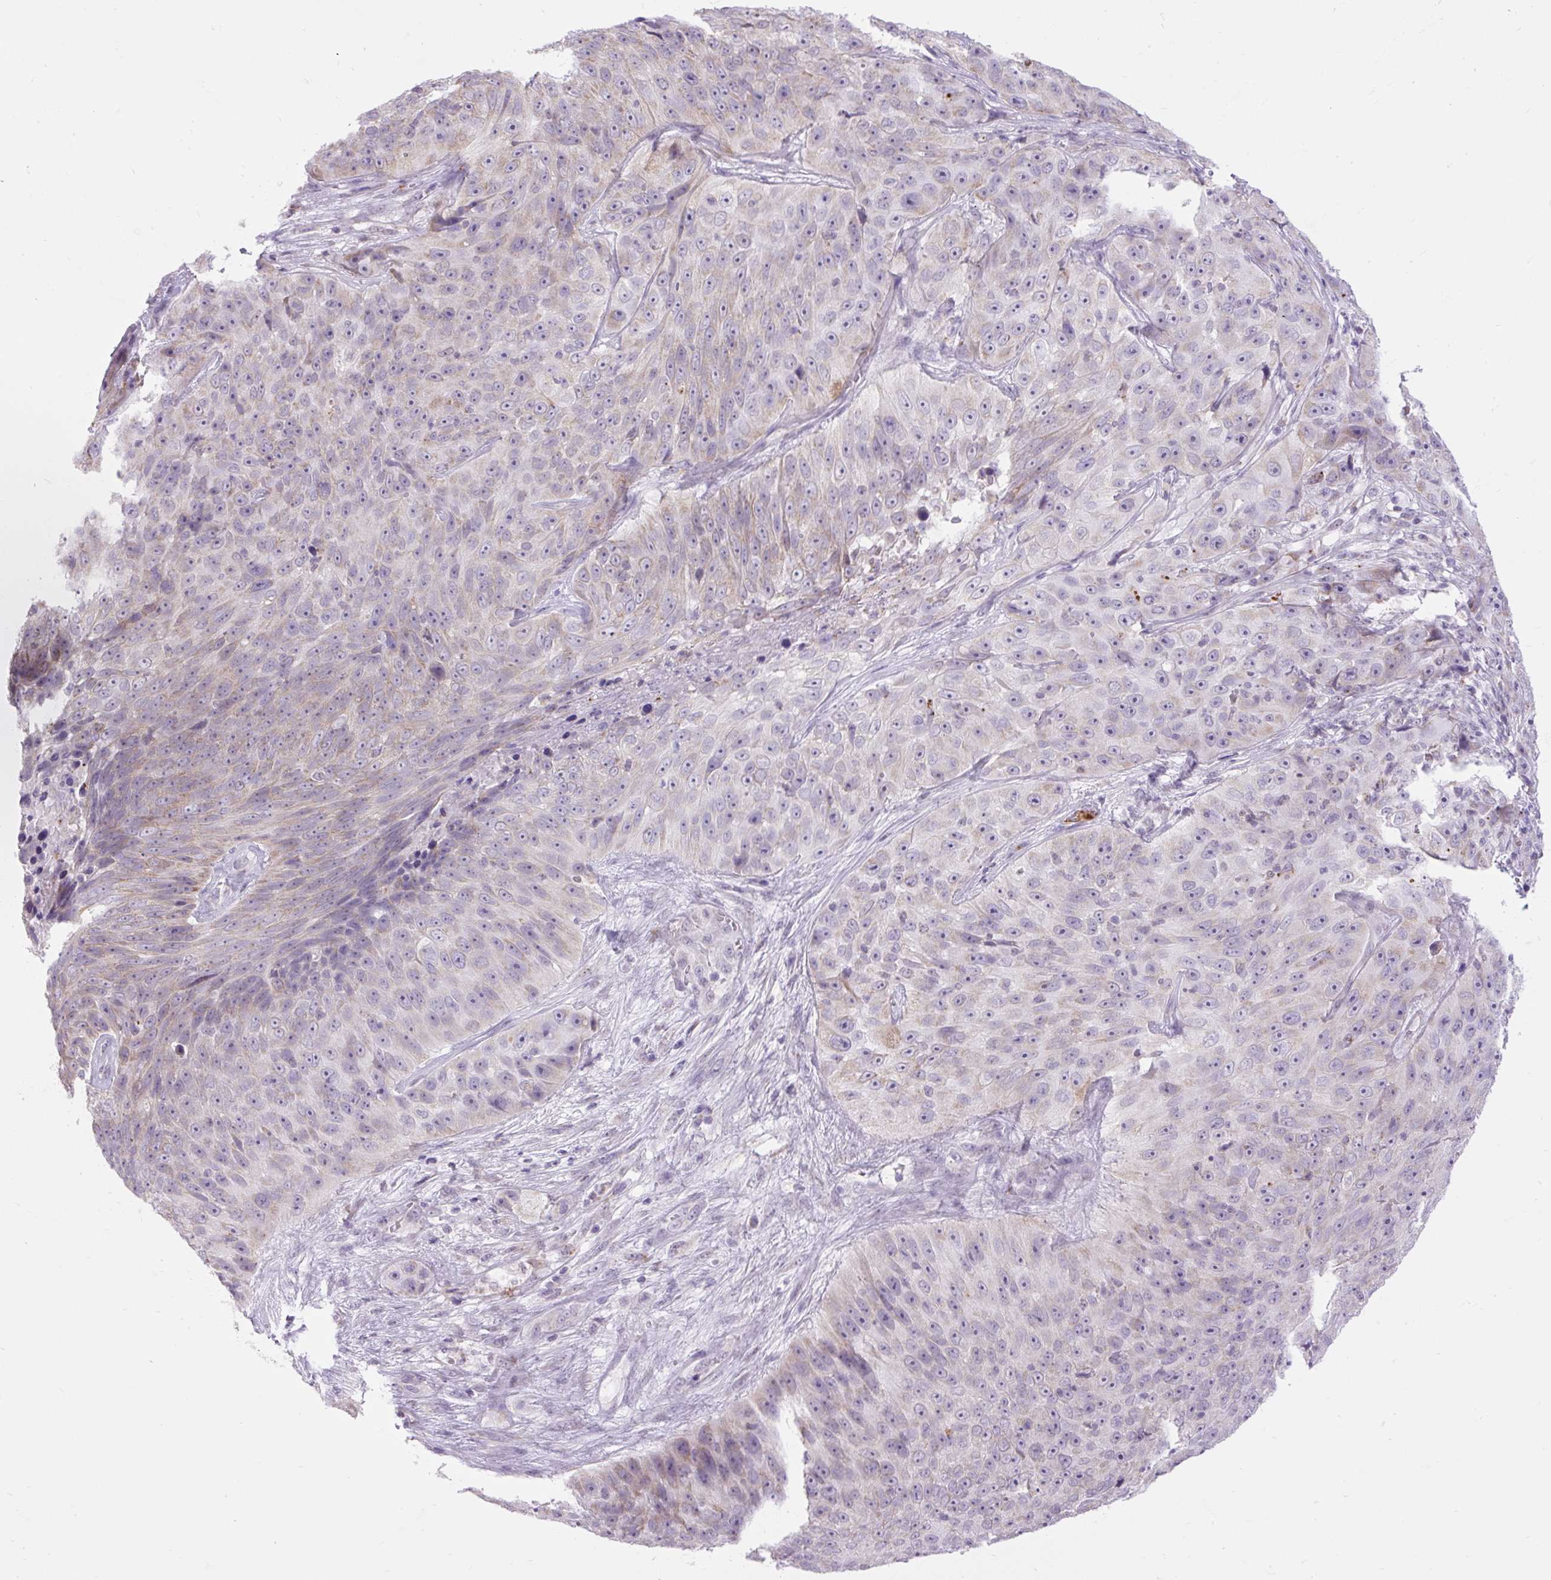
{"staining": {"intensity": "weak", "quantity": "<25%", "location": "cytoplasmic/membranous"}, "tissue": "skin cancer", "cell_type": "Tumor cells", "image_type": "cancer", "snomed": [{"axis": "morphology", "description": "Squamous cell carcinoma, NOS"}, {"axis": "topography", "description": "Skin"}], "caption": "This is an immunohistochemistry (IHC) micrograph of human skin cancer (squamous cell carcinoma). There is no expression in tumor cells.", "gene": "RNASE10", "patient": {"sex": "female", "age": 87}}